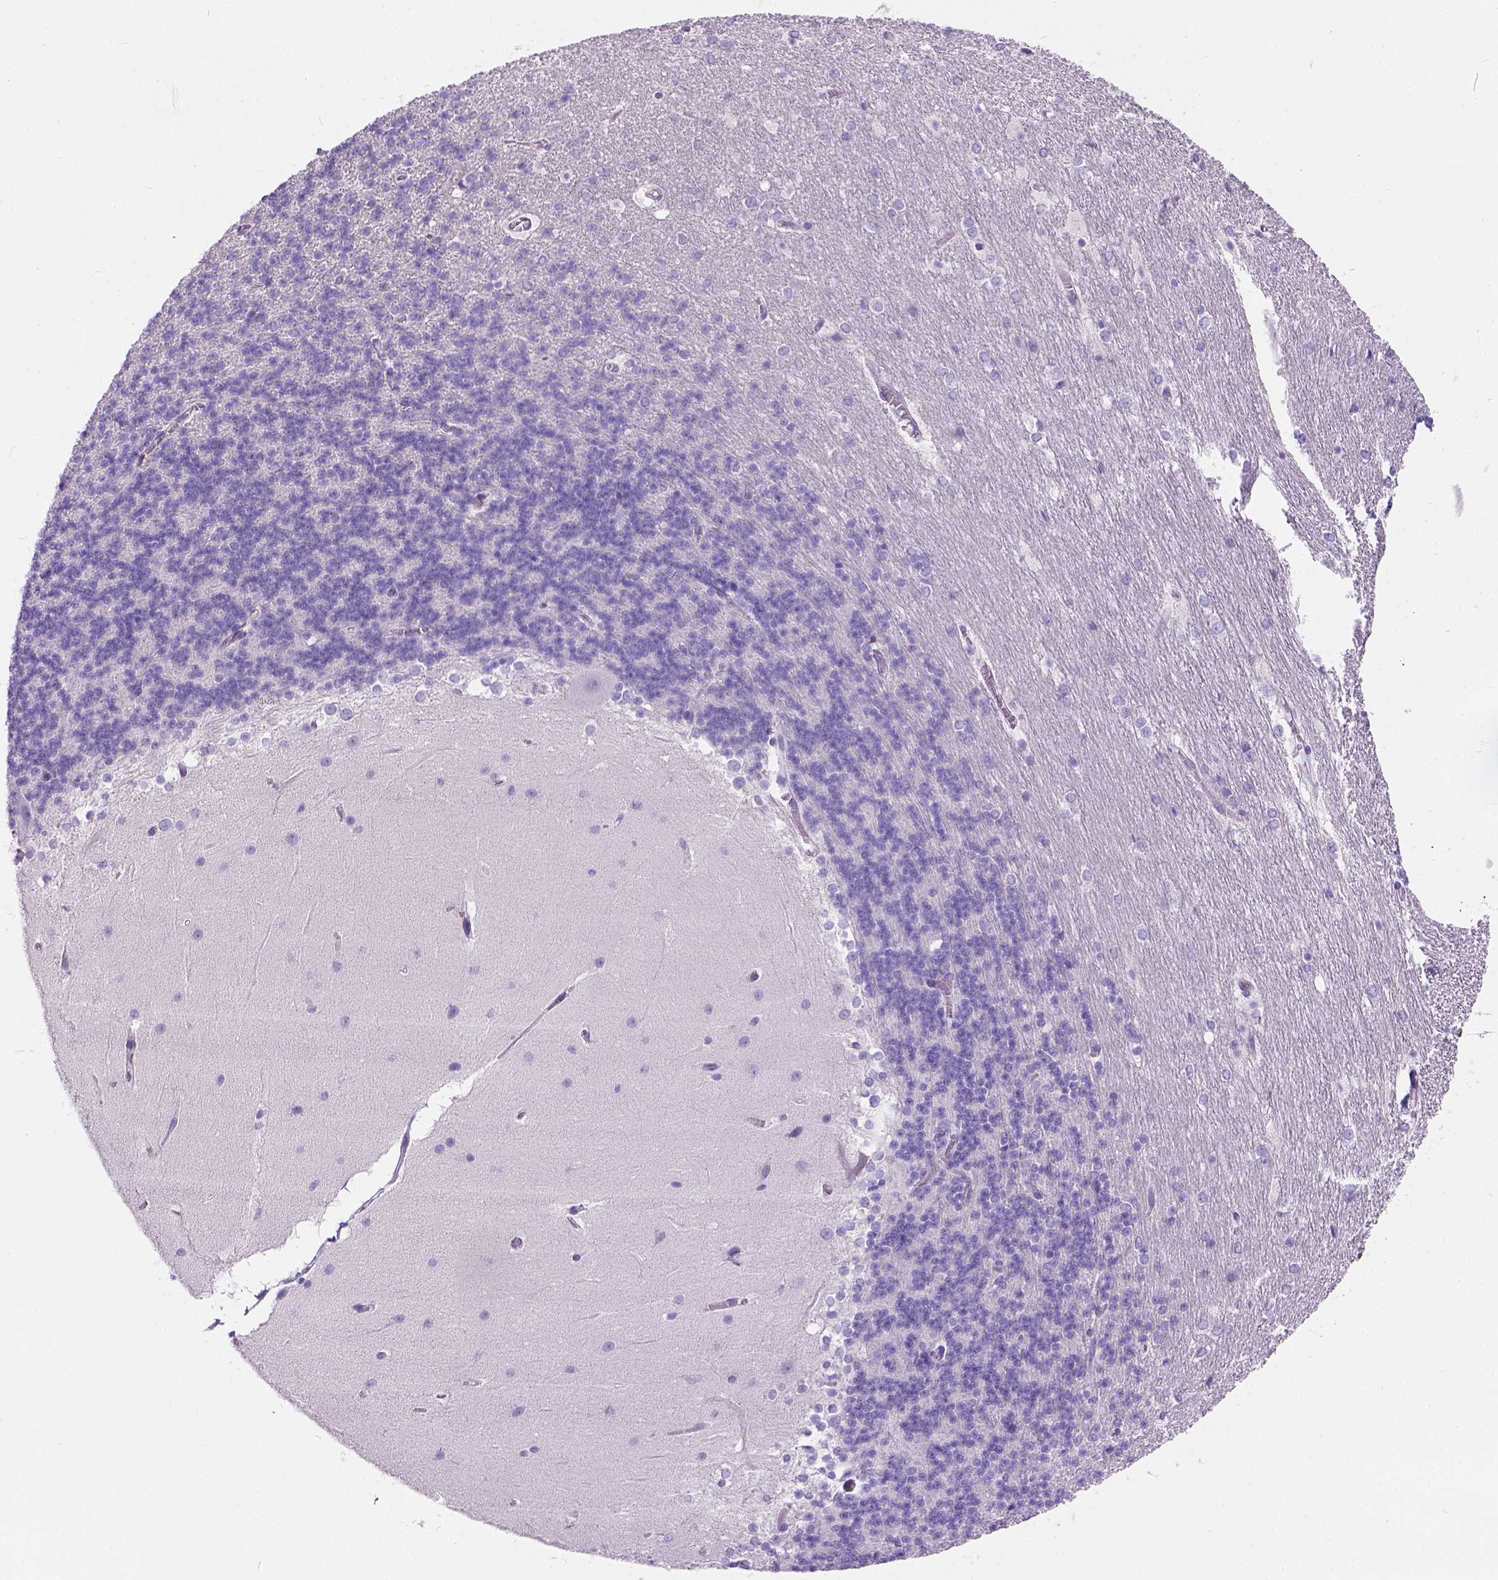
{"staining": {"intensity": "negative", "quantity": "none", "location": "none"}, "tissue": "cerebellum", "cell_type": "Cells in granular layer", "image_type": "normal", "snomed": [{"axis": "morphology", "description": "Normal tissue, NOS"}, {"axis": "topography", "description": "Cerebellum"}], "caption": "DAB immunohistochemical staining of unremarkable cerebellum displays no significant expression in cells in granular layer. Nuclei are stained in blue.", "gene": "PHF7", "patient": {"sex": "female", "age": 19}}